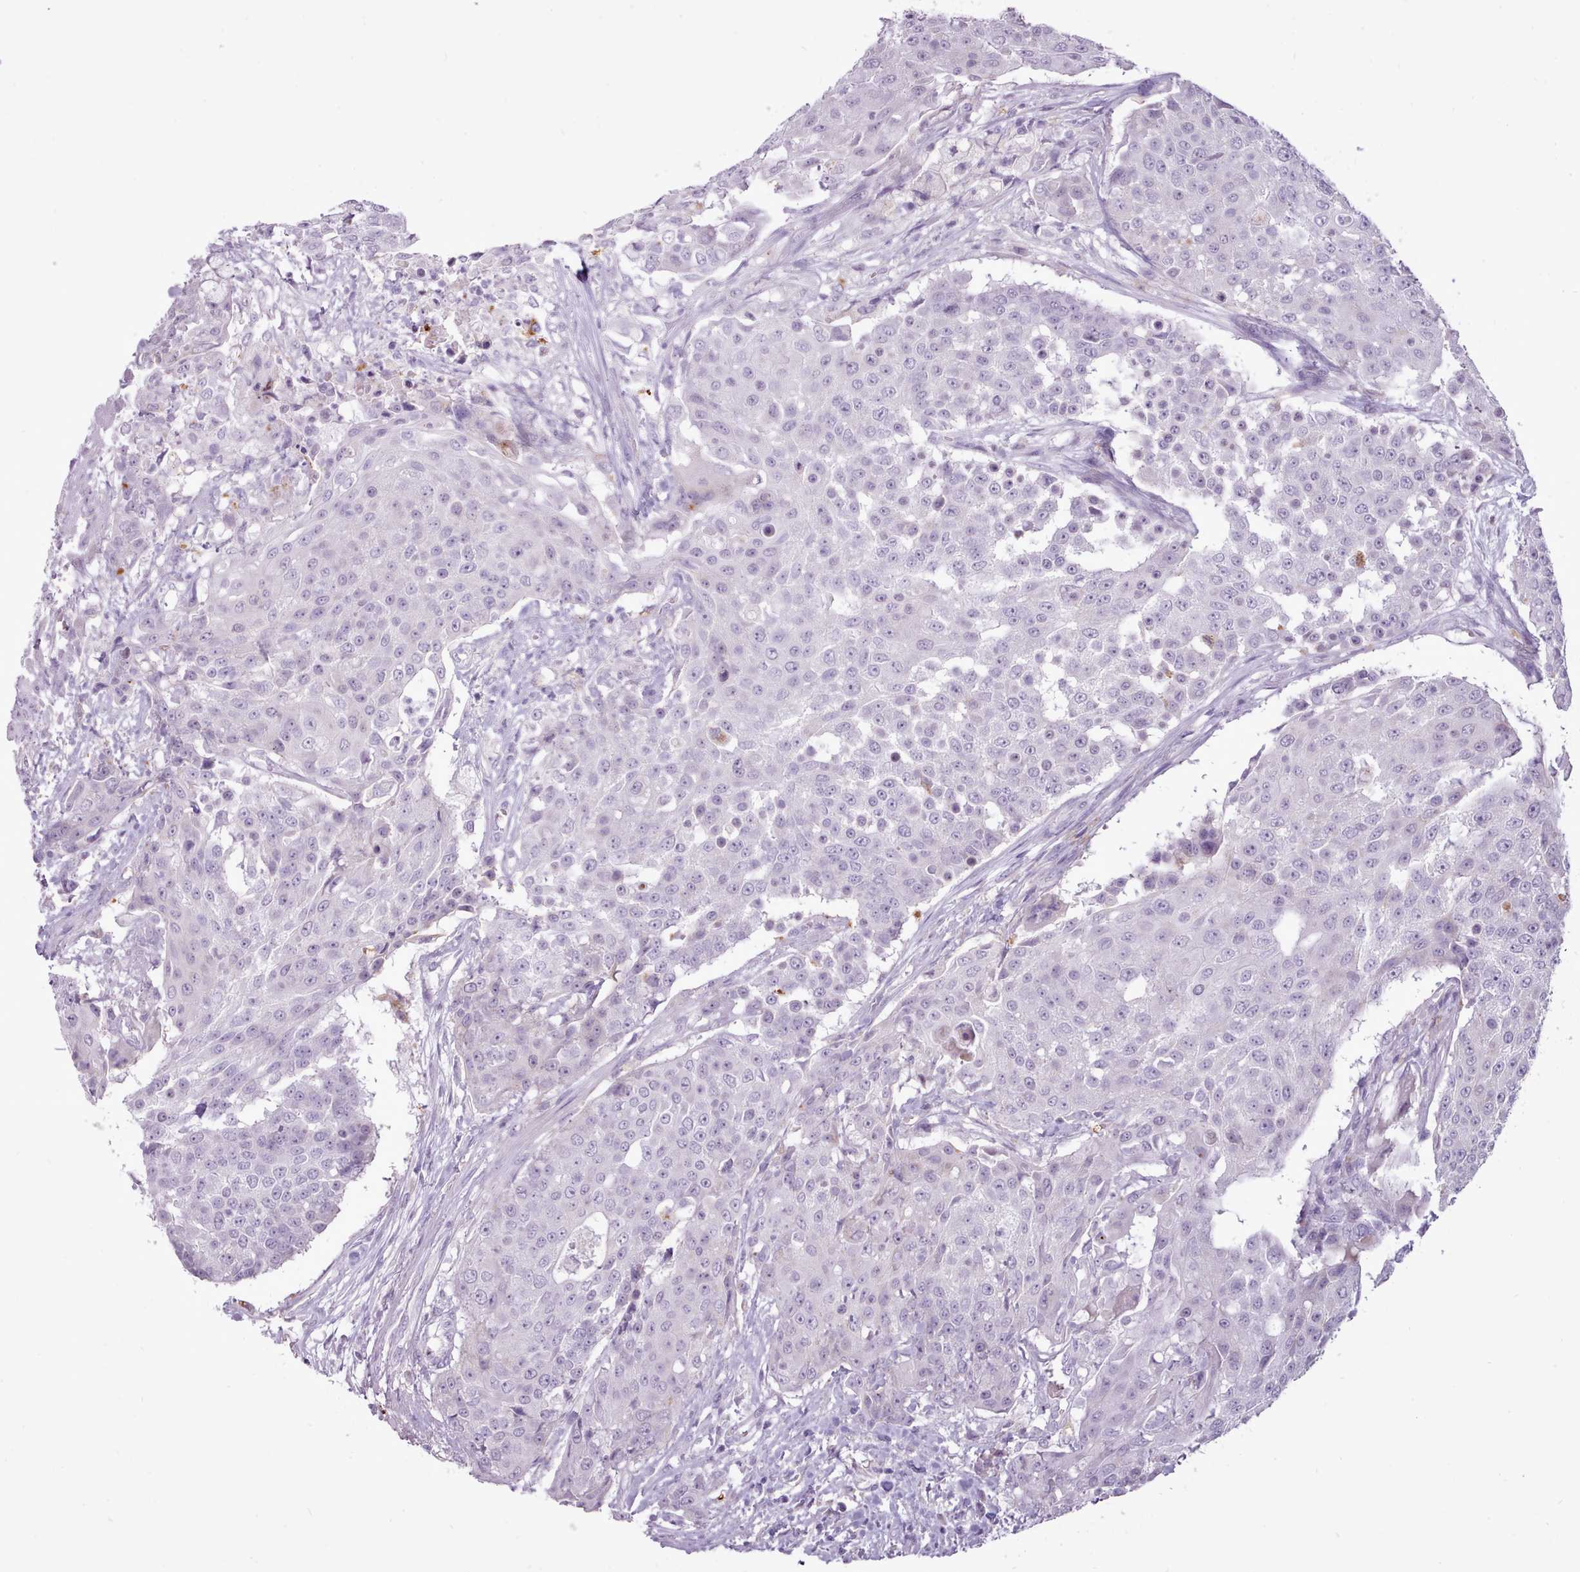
{"staining": {"intensity": "negative", "quantity": "none", "location": "none"}, "tissue": "urothelial cancer", "cell_type": "Tumor cells", "image_type": "cancer", "snomed": [{"axis": "morphology", "description": "Urothelial carcinoma, High grade"}, {"axis": "topography", "description": "Urinary bladder"}], "caption": "Tumor cells are negative for brown protein staining in urothelial carcinoma (high-grade).", "gene": "ATRAID", "patient": {"sex": "female", "age": 63}}